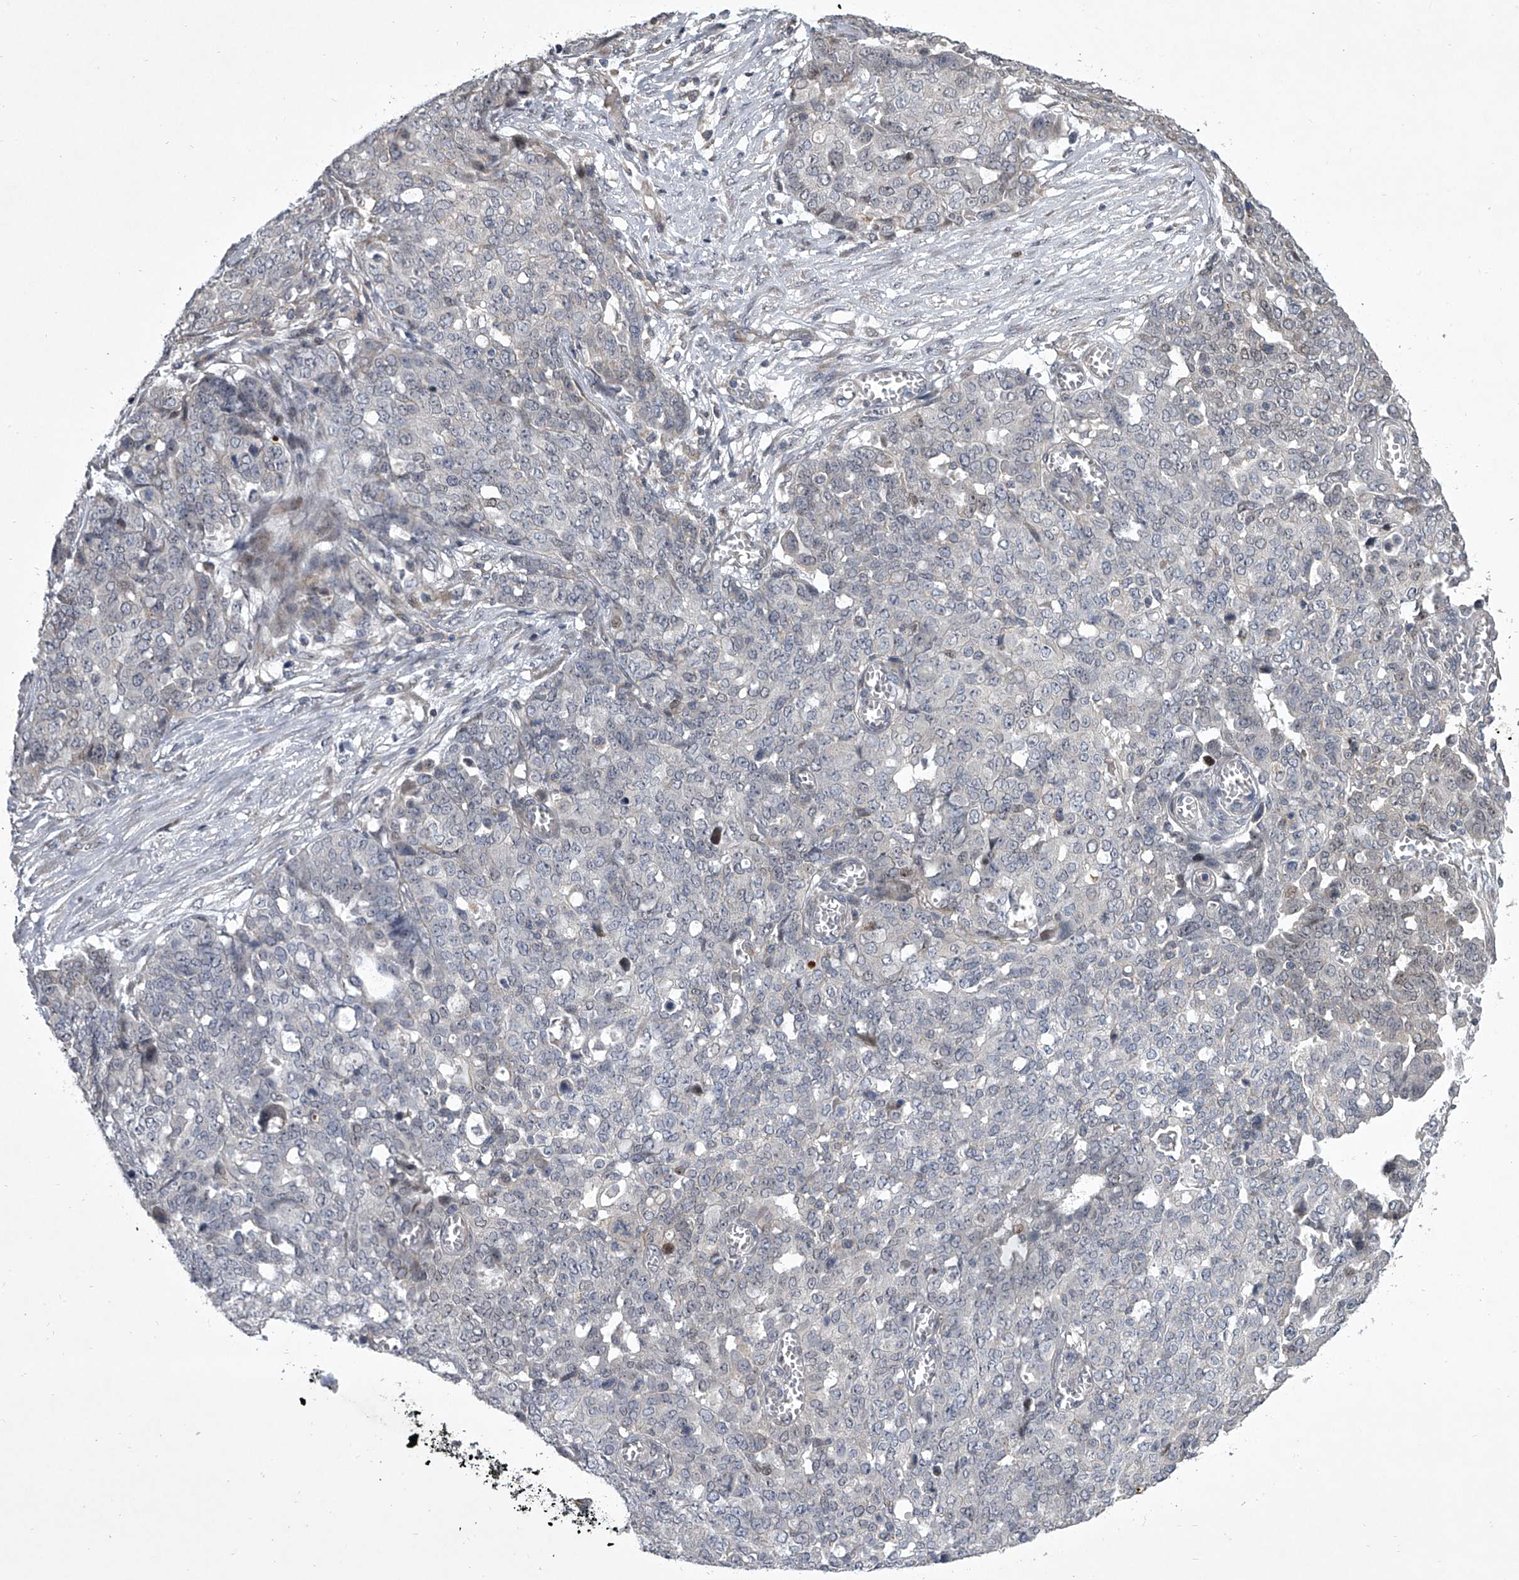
{"staining": {"intensity": "negative", "quantity": "none", "location": "none"}, "tissue": "ovarian cancer", "cell_type": "Tumor cells", "image_type": "cancer", "snomed": [{"axis": "morphology", "description": "Cystadenocarcinoma, serous, NOS"}, {"axis": "topography", "description": "Soft tissue"}, {"axis": "topography", "description": "Ovary"}], "caption": "Tumor cells show no significant protein positivity in serous cystadenocarcinoma (ovarian).", "gene": "HEATR6", "patient": {"sex": "female", "age": 57}}